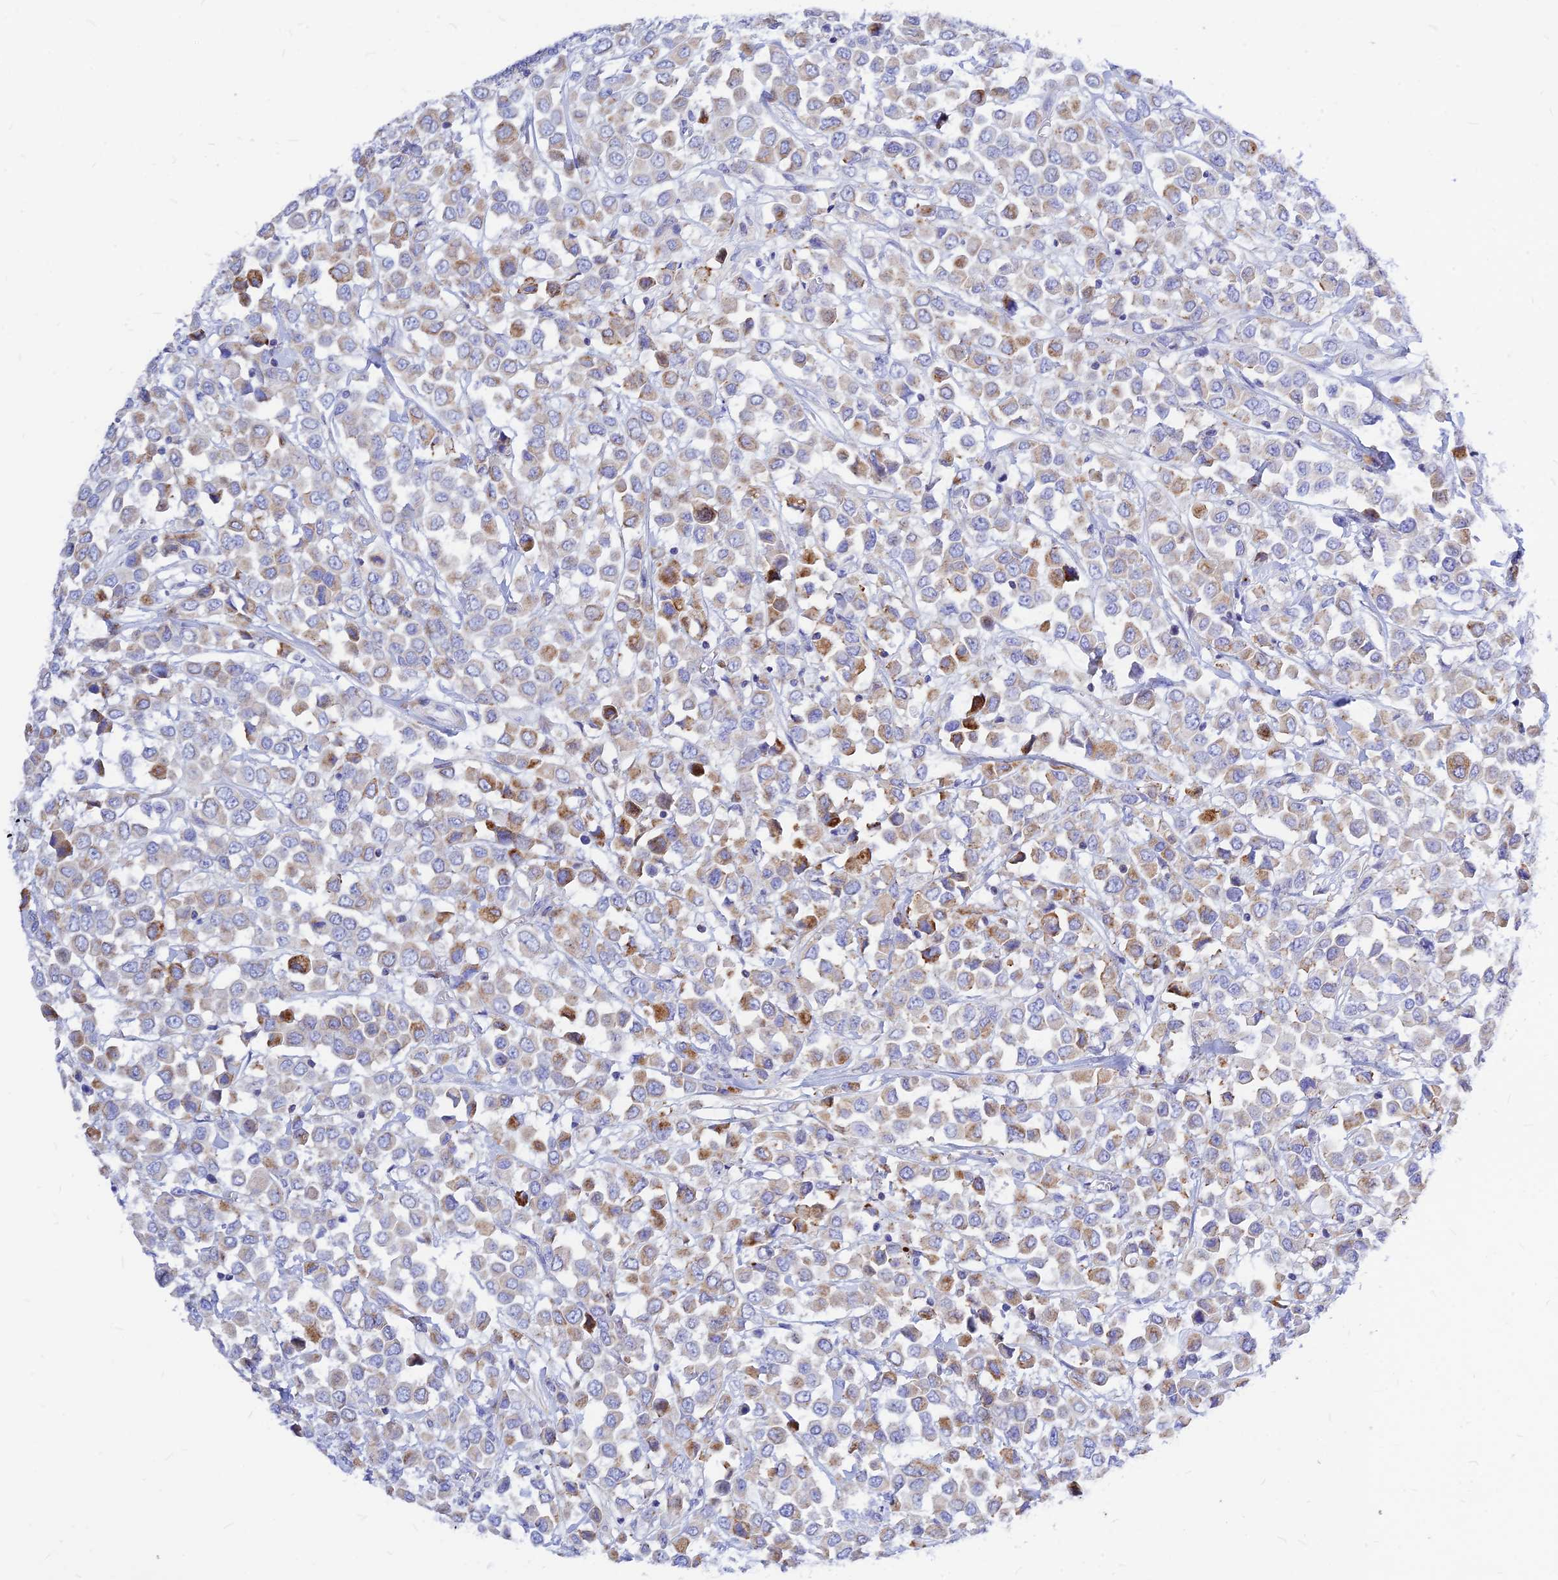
{"staining": {"intensity": "moderate", "quantity": "<25%", "location": "cytoplasmic/membranous"}, "tissue": "breast cancer", "cell_type": "Tumor cells", "image_type": "cancer", "snomed": [{"axis": "morphology", "description": "Duct carcinoma"}, {"axis": "topography", "description": "Breast"}], "caption": "Tumor cells exhibit low levels of moderate cytoplasmic/membranous expression in approximately <25% of cells in breast cancer (invasive ductal carcinoma).", "gene": "CNOT6", "patient": {"sex": "female", "age": 61}}